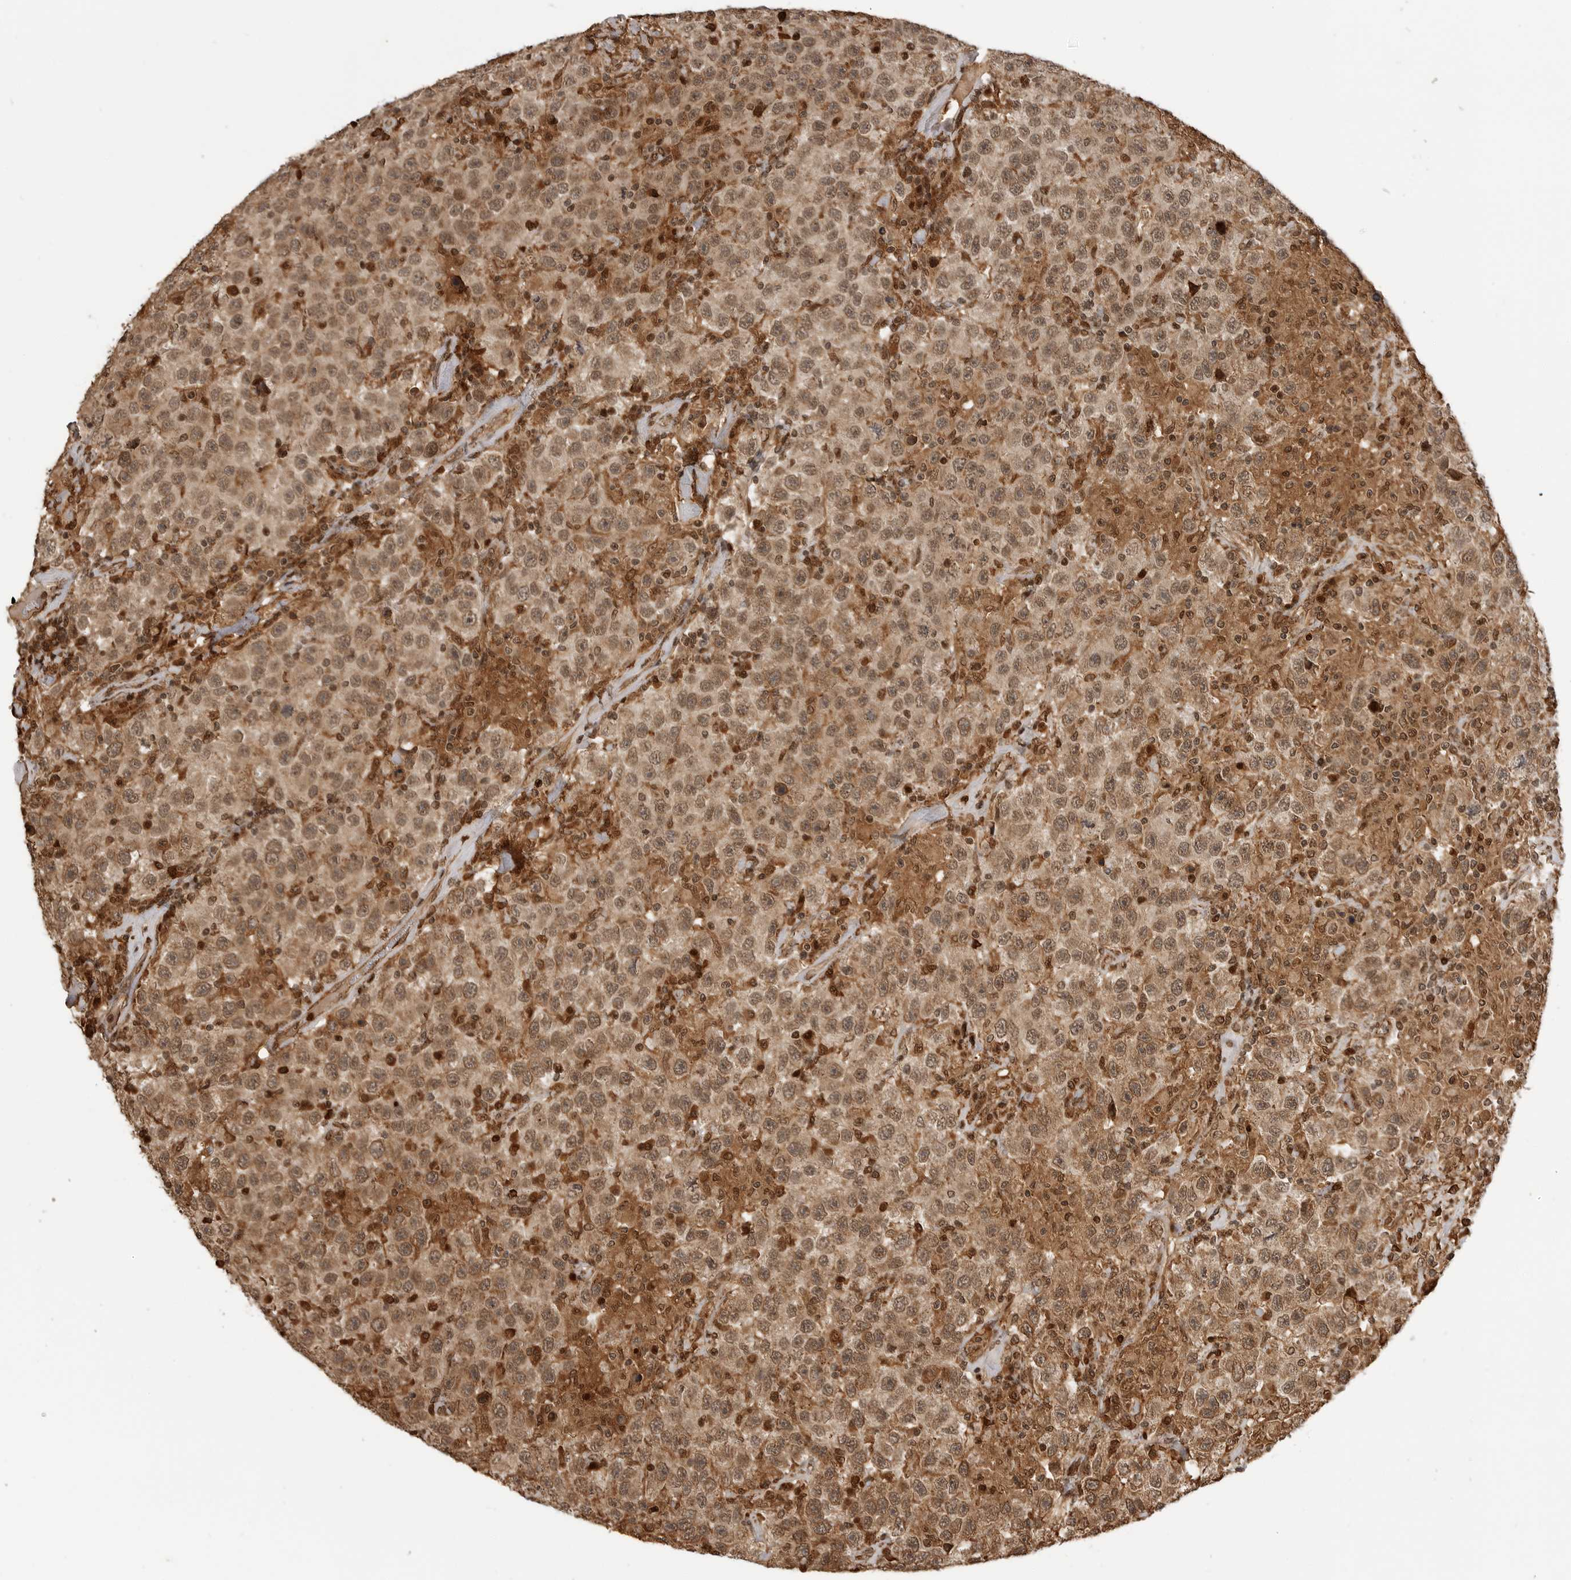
{"staining": {"intensity": "moderate", "quantity": ">75%", "location": "cytoplasmic/membranous,nuclear"}, "tissue": "testis cancer", "cell_type": "Tumor cells", "image_type": "cancer", "snomed": [{"axis": "morphology", "description": "Seminoma, NOS"}, {"axis": "topography", "description": "Testis"}], "caption": "High-magnification brightfield microscopy of testis seminoma stained with DAB (3,3'-diaminobenzidine) (brown) and counterstained with hematoxylin (blue). tumor cells exhibit moderate cytoplasmic/membranous and nuclear staining is present in about>75% of cells.", "gene": "BMP2K", "patient": {"sex": "male", "age": 41}}